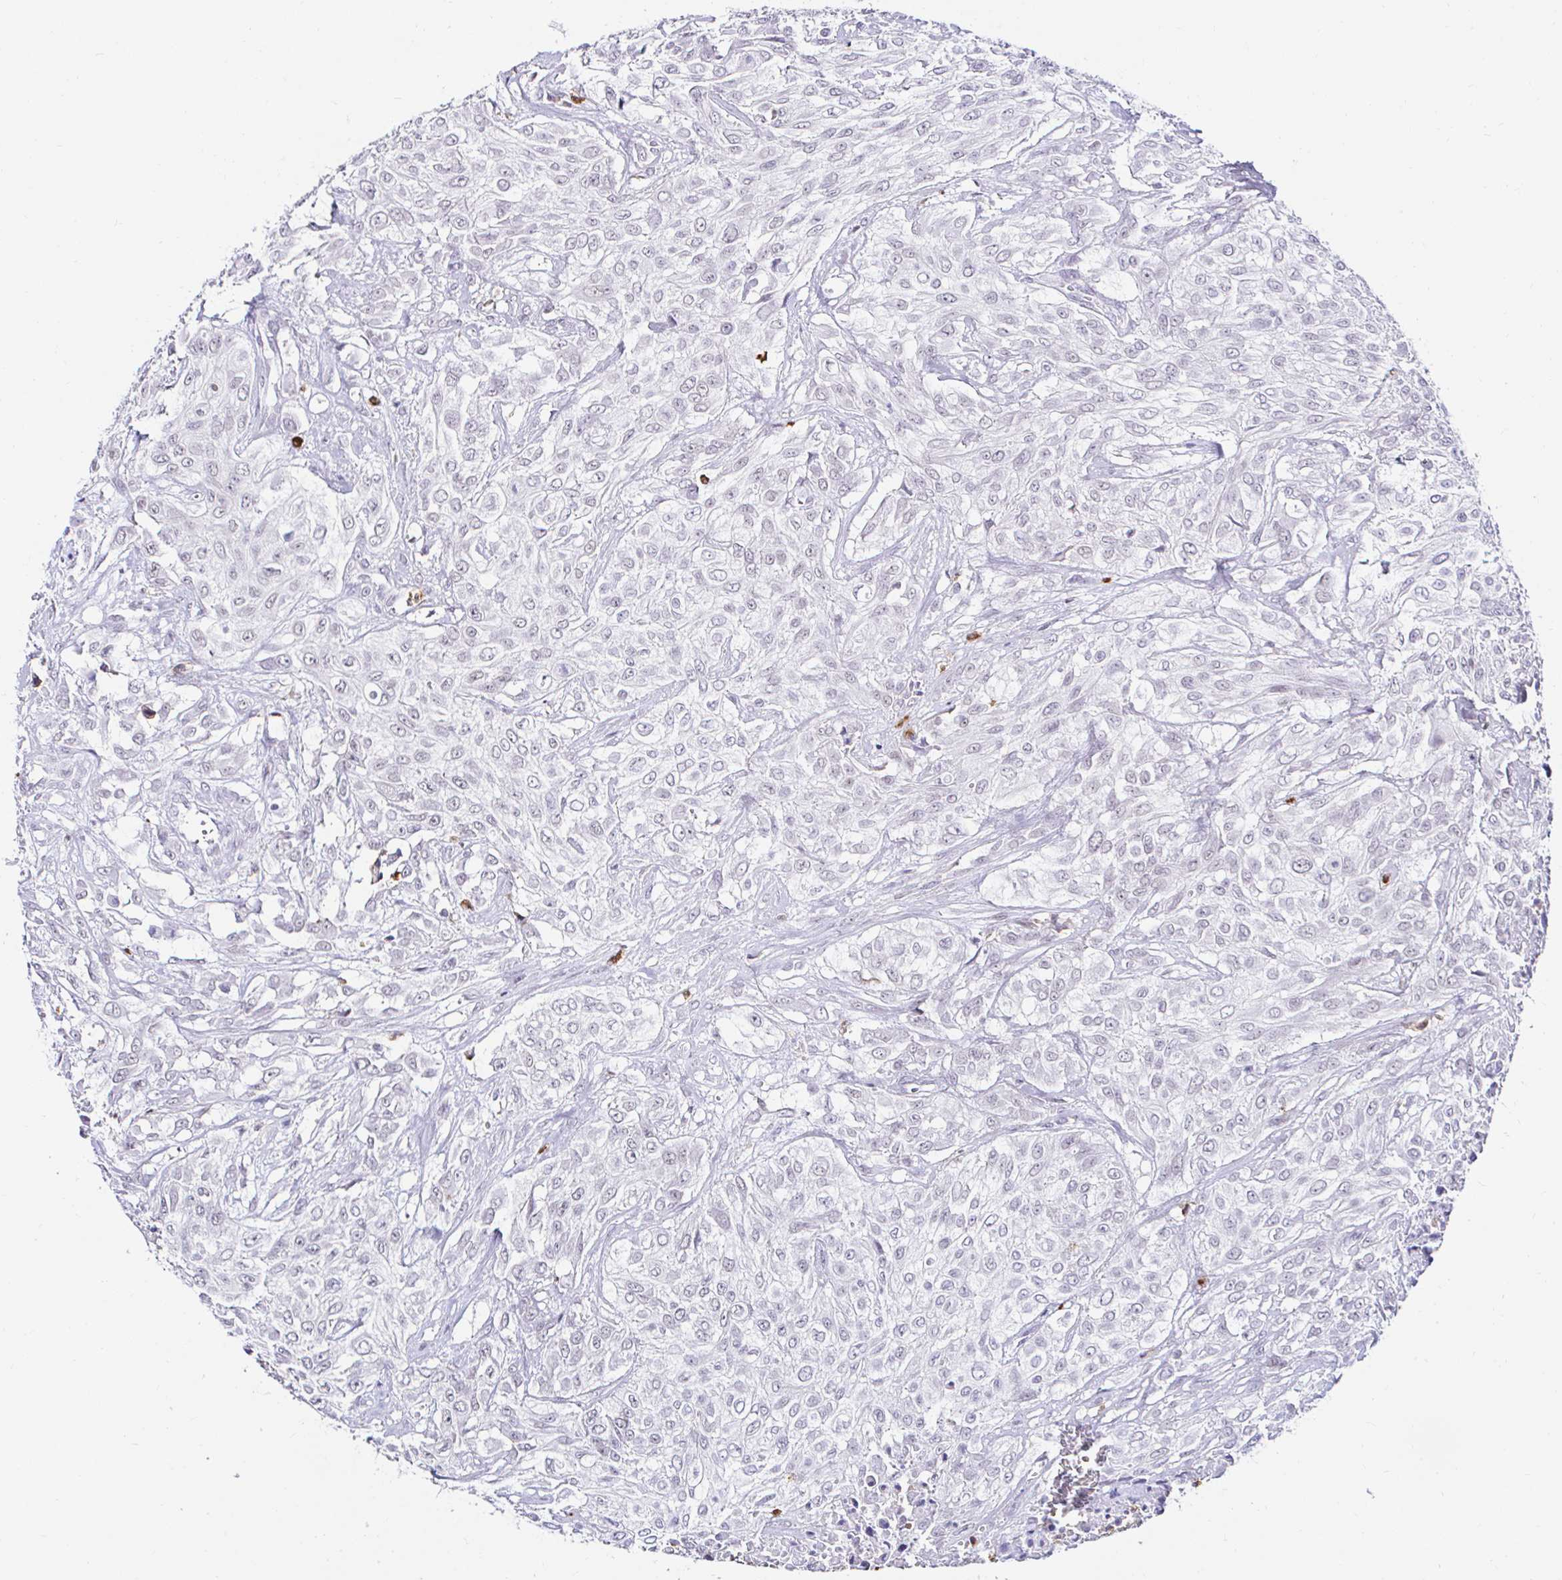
{"staining": {"intensity": "negative", "quantity": "none", "location": "none"}, "tissue": "urothelial cancer", "cell_type": "Tumor cells", "image_type": "cancer", "snomed": [{"axis": "morphology", "description": "Urothelial carcinoma, High grade"}, {"axis": "topography", "description": "Urinary bladder"}], "caption": "Immunohistochemical staining of human urothelial cancer displays no significant staining in tumor cells.", "gene": "CYBB", "patient": {"sex": "male", "age": 57}}